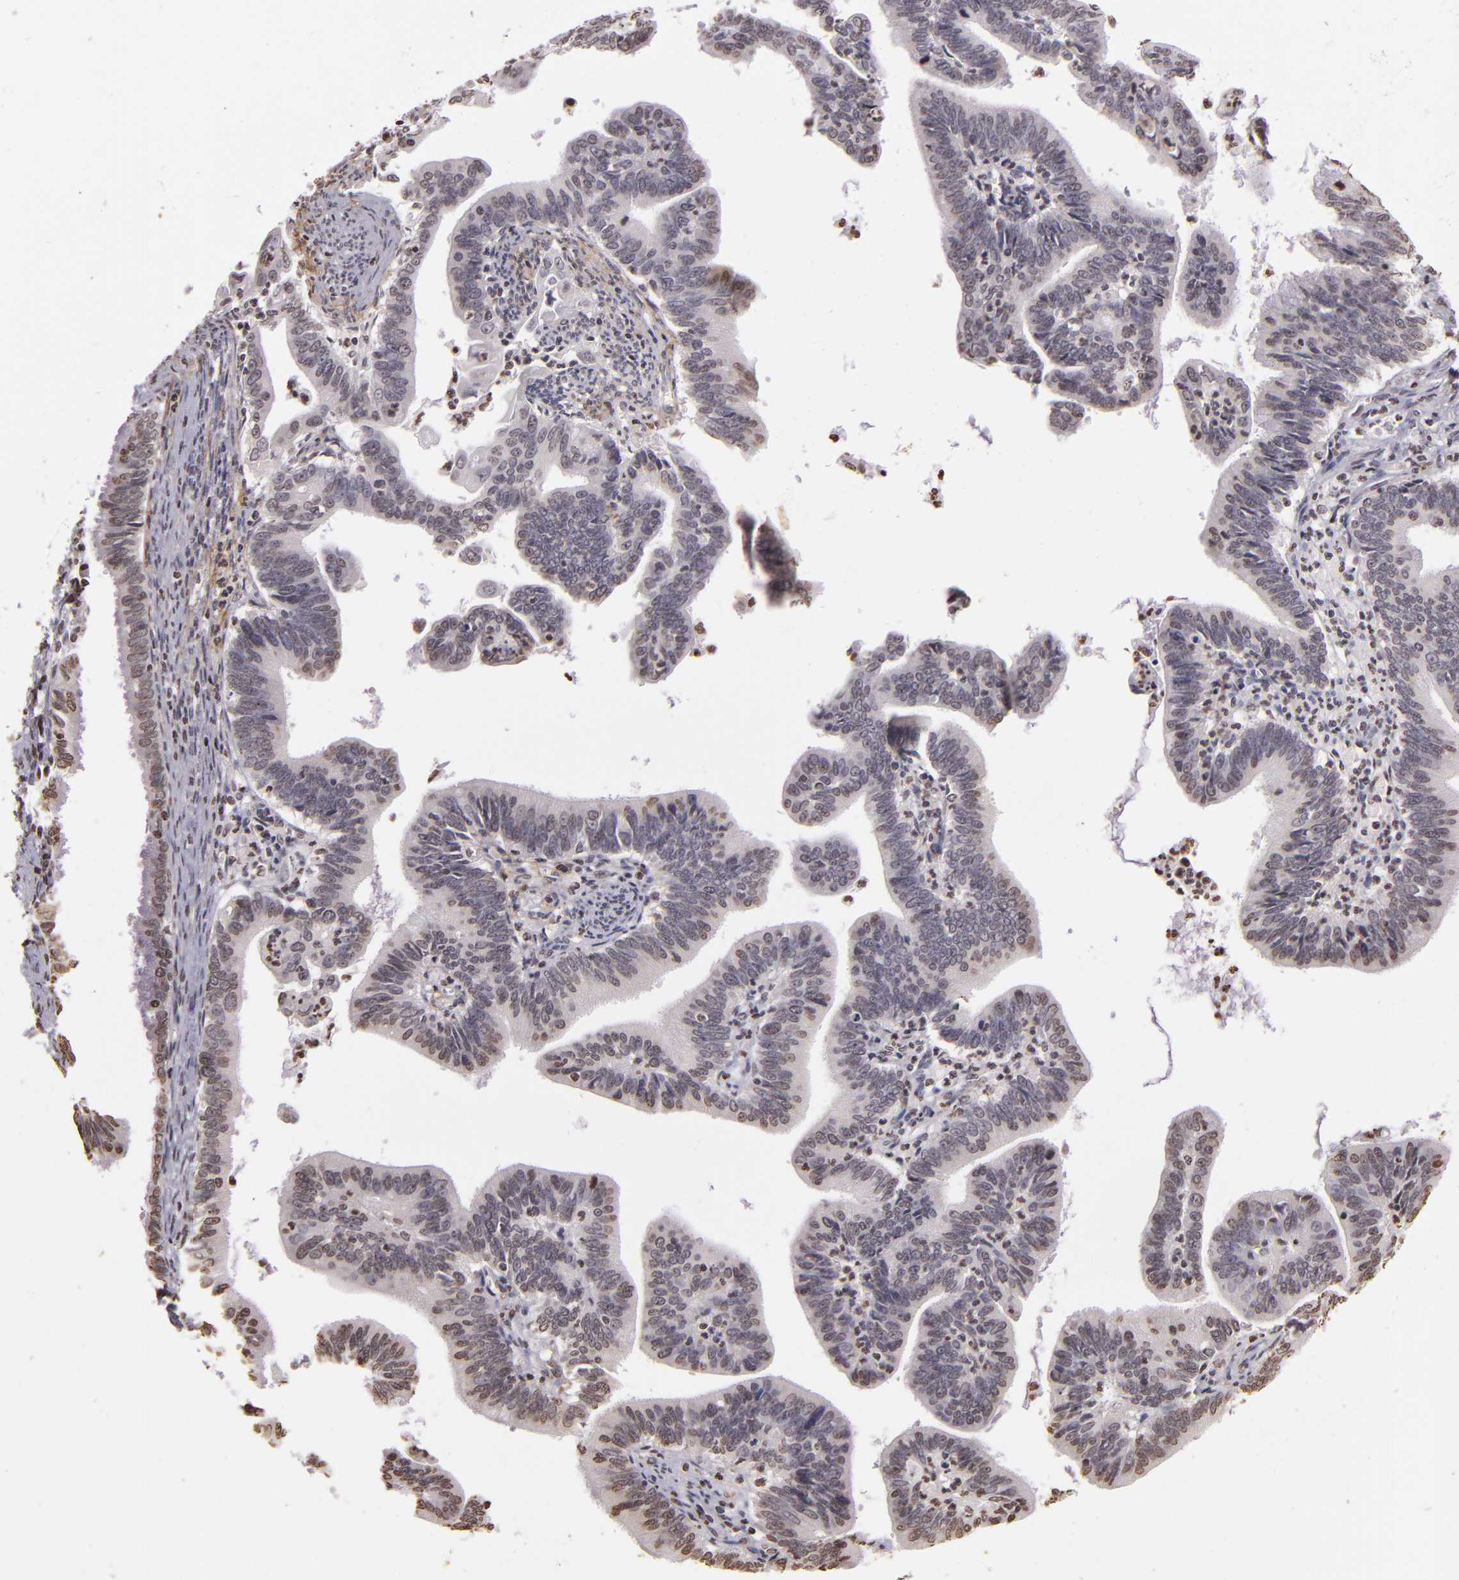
{"staining": {"intensity": "weak", "quantity": "<25%", "location": "nuclear"}, "tissue": "cervical cancer", "cell_type": "Tumor cells", "image_type": "cancer", "snomed": [{"axis": "morphology", "description": "Adenocarcinoma, NOS"}, {"axis": "topography", "description": "Cervix"}], "caption": "Adenocarcinoma (cervical) was stained to show a protein in brown. There is no significant staining in tumor cells.", "gene": "THRB", "patient": {"sex": "female", "age": 47}}